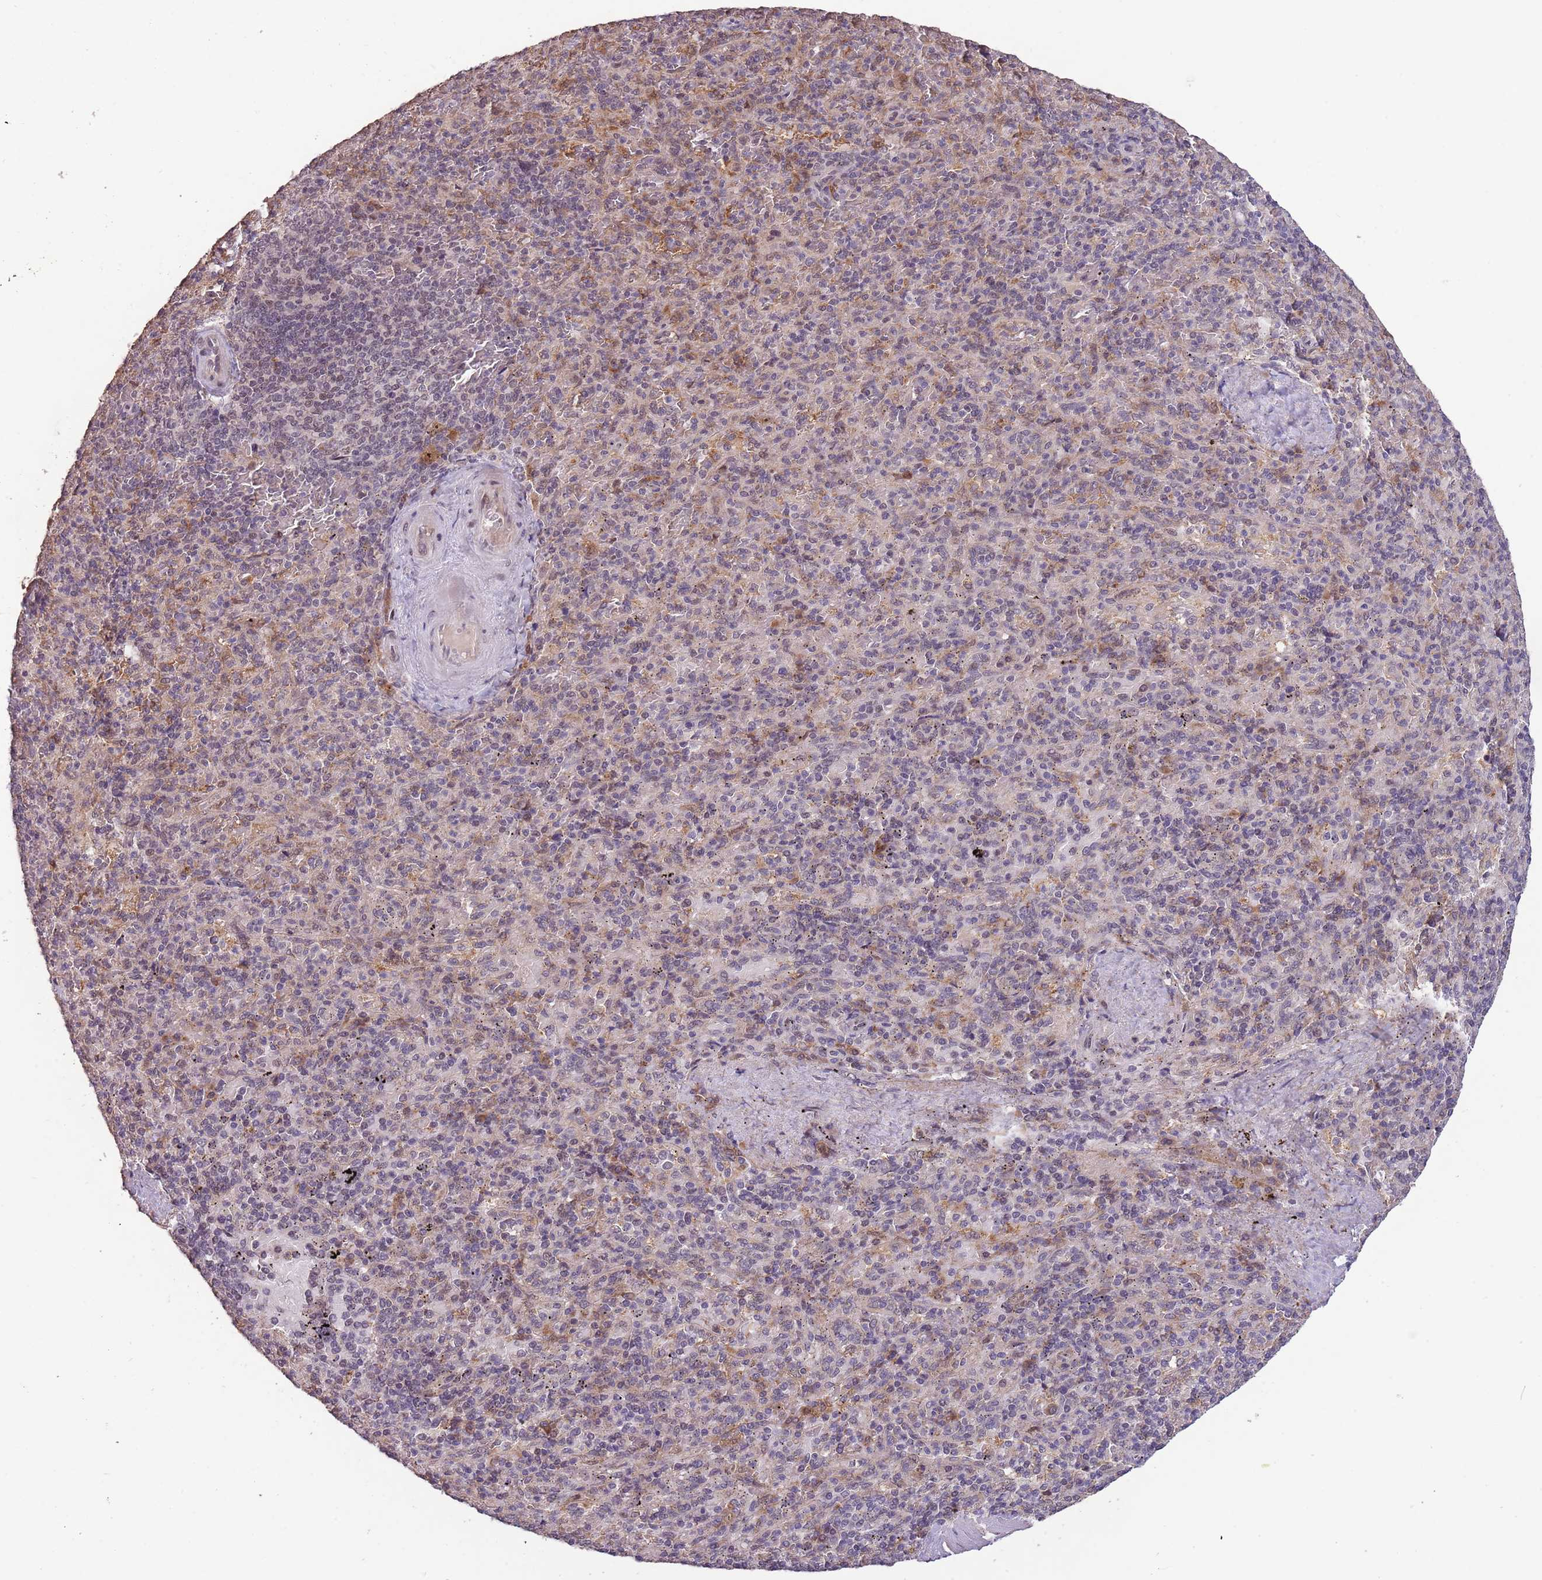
{"staining": {"intensity": "negative", "quantity": "none", "location": "none"}, "tissue": "spleen", "cell_type": "Cells in red pulp", "image_type": "normal", "snomed": [{"axis": "morphology", "description": "Normal tissue, NOS"}, {"axis": "topography", "description": "Spleen"}], "caption": "Spleen stained for a protein using immunohistochemistry displays no staining cells in red pulp.", "gene": "ZNF639", "patient": {"sex": "male", "age": 82}}